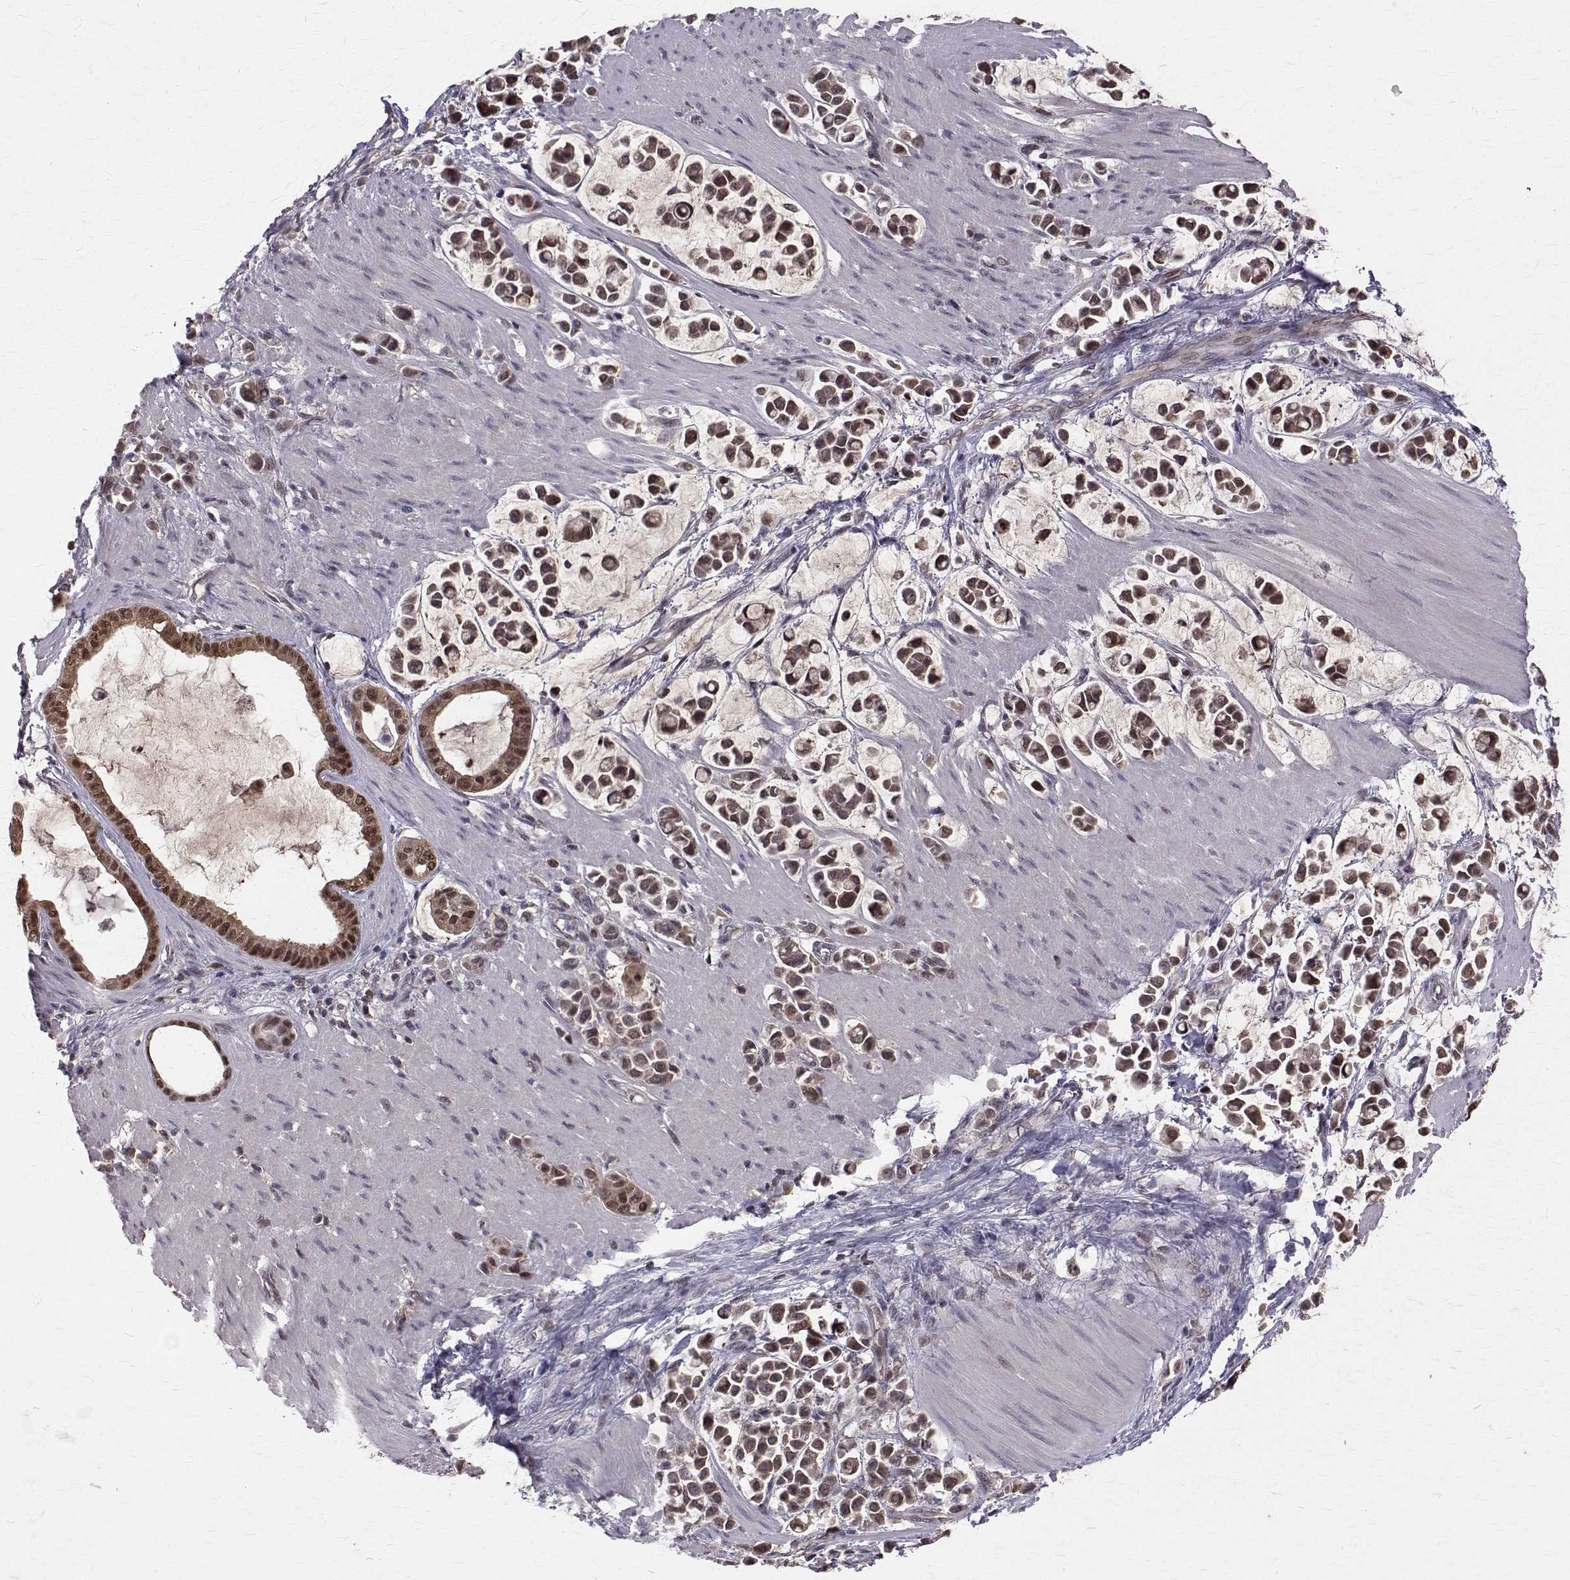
{"staining": {"intensity": "moderate", "quantity": ">75%", "location": "nuclear"}, "tissue": "stomach cancer", "cell_type": "Tumor cells", "image_type": "cancer", "snomed": [{"axis": "morphology", "description": "Adenocarcinoma, NOS"}, {"axis": "topography", "description": "Stomach"}], "caption": "High-magnification brightfield microscopy of adenocarcinoma (stomach) stained with DAB (3,3'-diaminobenzidine) (brown) and counterstained with hematoxylin (blue). tumor cells exhibit moderate nuclear positivity is present in approximately>75% of cells. (DAB (3,3'-diaminobenzidine) IHC with brightfield microscopy, high magnification).", "gene": "NIF3L1", "patient": {"sex": "male", "age": 82}}